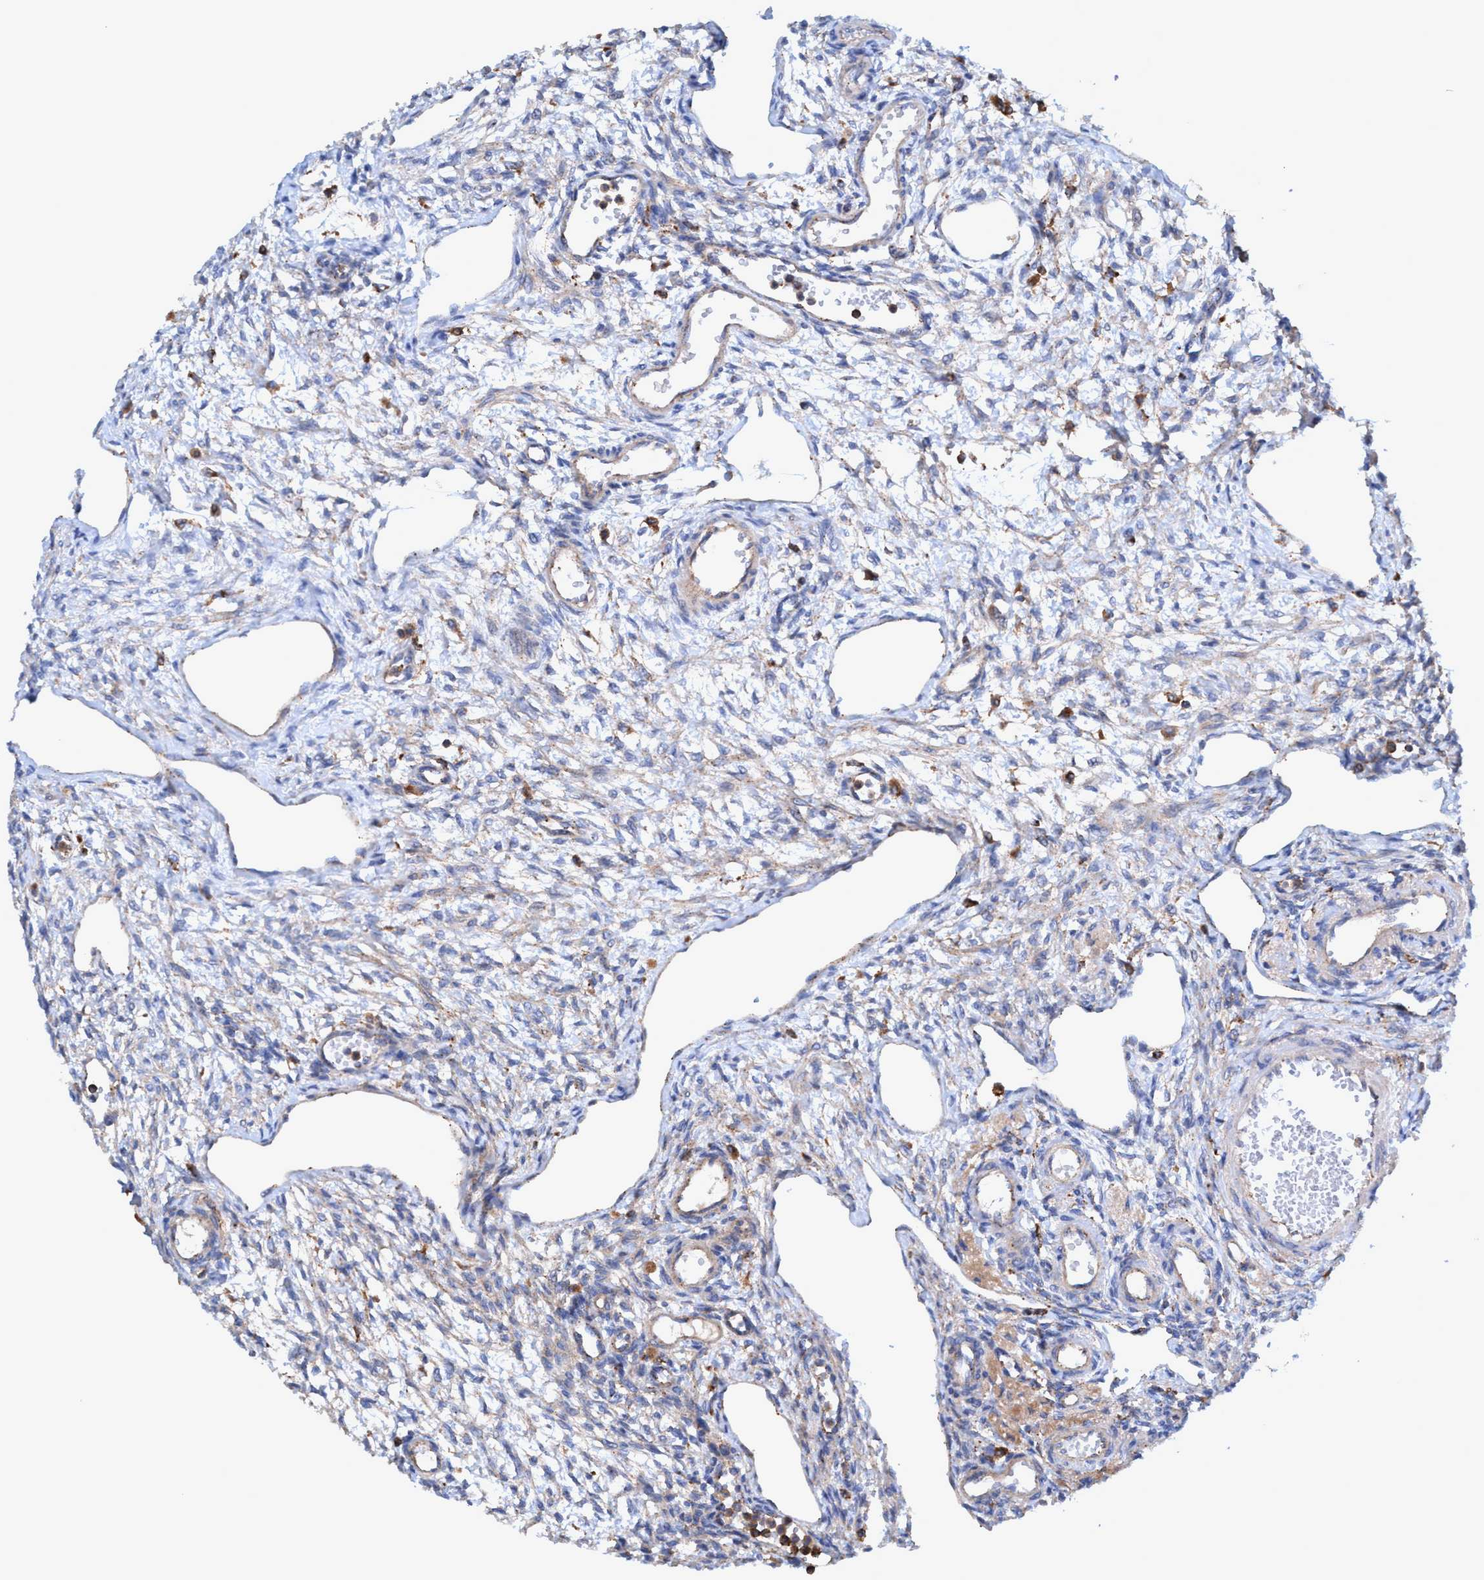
{"staining": {"intensity": "weak", "quantity": ">75%", "location": "cytoplasmic/membranous"}, "tissue": "ovary", "cell_type": "Follicle cells", "image_type": "normal", "snomed": [{"axis": "morphology", "description": "Normal tissue, NOS"}, {"axis": "topography", "description": "Ovary"}], "caption": "A low amount of weak cytoplasmic/membranous staining is identified in about >75% of follicle cells in benign ovary. Using DAB (3,3'-diaminobenzidine) (brown) and hematoxylin (blue) stains, captured at high magnification using brightfield microscopy.", "gene": "TRIM65", "patient": {"sex": "female", "age": 33}}